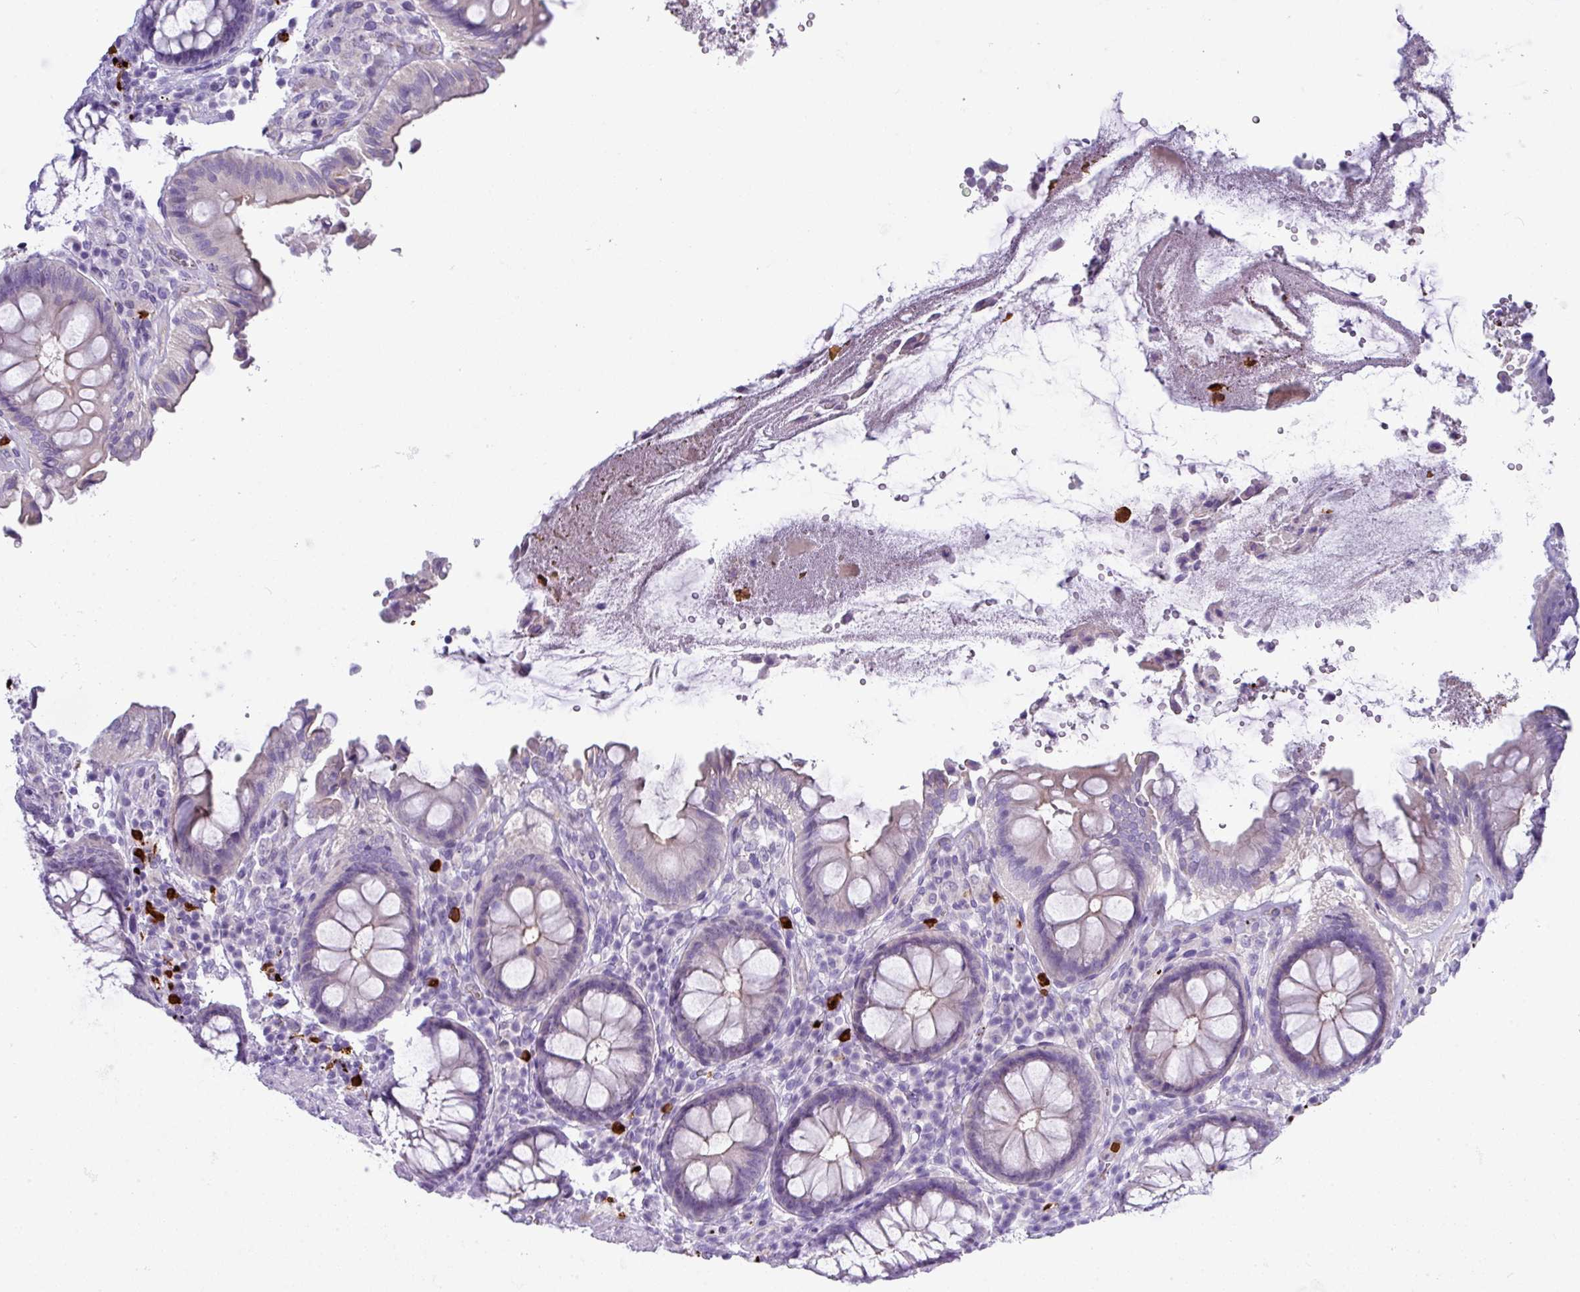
{"staining": {"intensity": "negative", "quantity": "none", "location": "none"}, "tissue": "colon", "cell_type": "Endothelial cells", "image_type": "normal", "snomed": [{"axis": "morphology", "description": "Normal tissue, NOS"}, {"axis": "topography", "description": "Colon"}], "caption": "This is a photomicrograph of IHC staining of normal colon, which shows no expression in endothelial cells. (Stains: DAB IHC with hematoxylin counter stain, Microscopy: brightfield microscopy at high magnification).", "gene": "MRM2", "patient": {"sex": "male", "age": 84}}